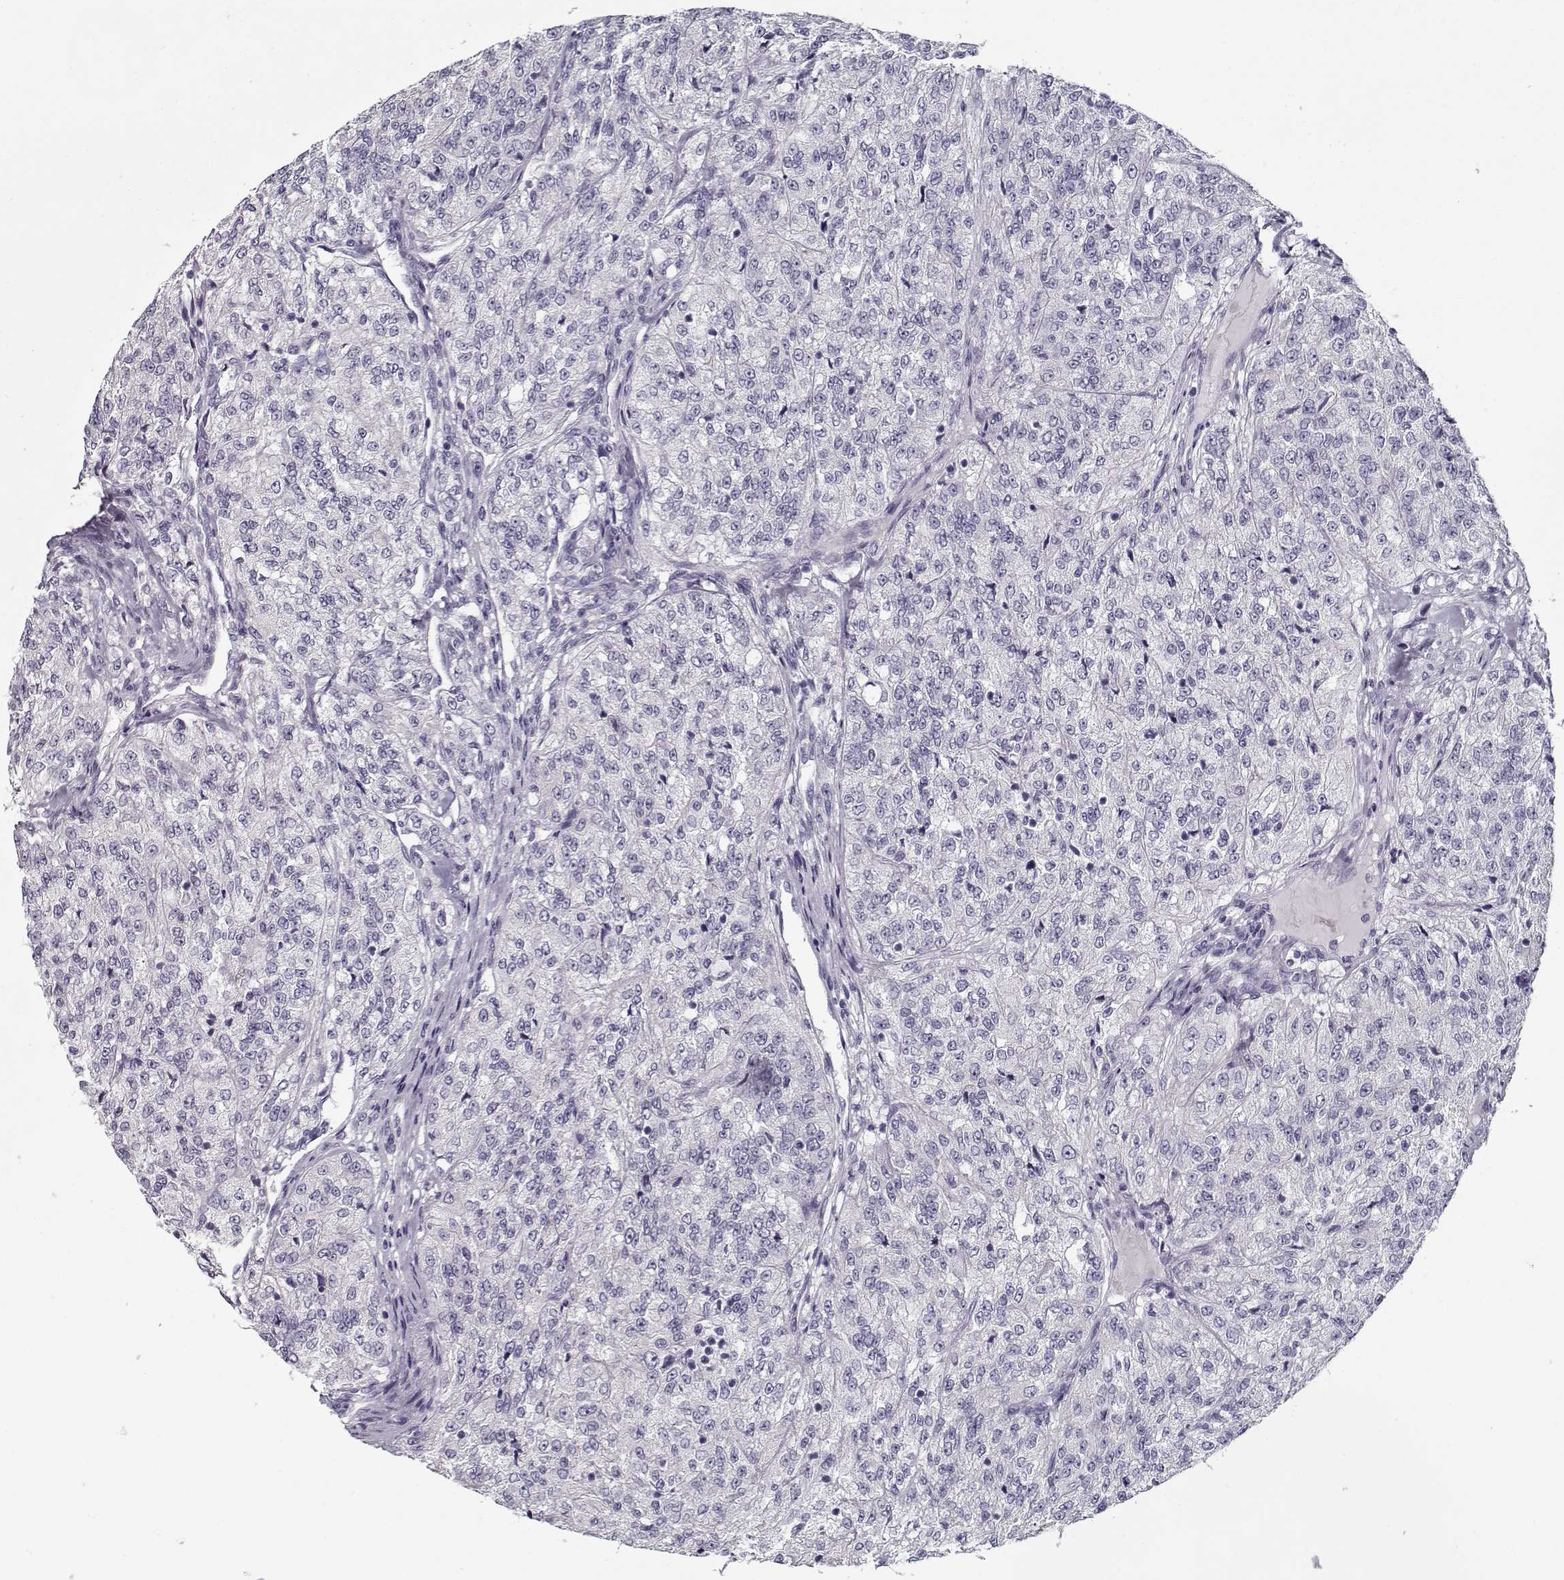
{"staining": {"intensity": "negative", "quantity": "none", "location": "none"}, "tissue": "renal cancer", "cell_type": "Tumor cells", "image_type": "cancer", "snomed": [{"axis": "morphology", "description": "Adenocarcinoma, NOS"}, {"axis": "topography", "description": "Kidney"}], "caption": "The histopathology image exhibits no significant staining in tumor cells of renal cancer (adenocarcinoma).", "gene": "CCDC136", "patient": {"sex": "female", "age": 63}}